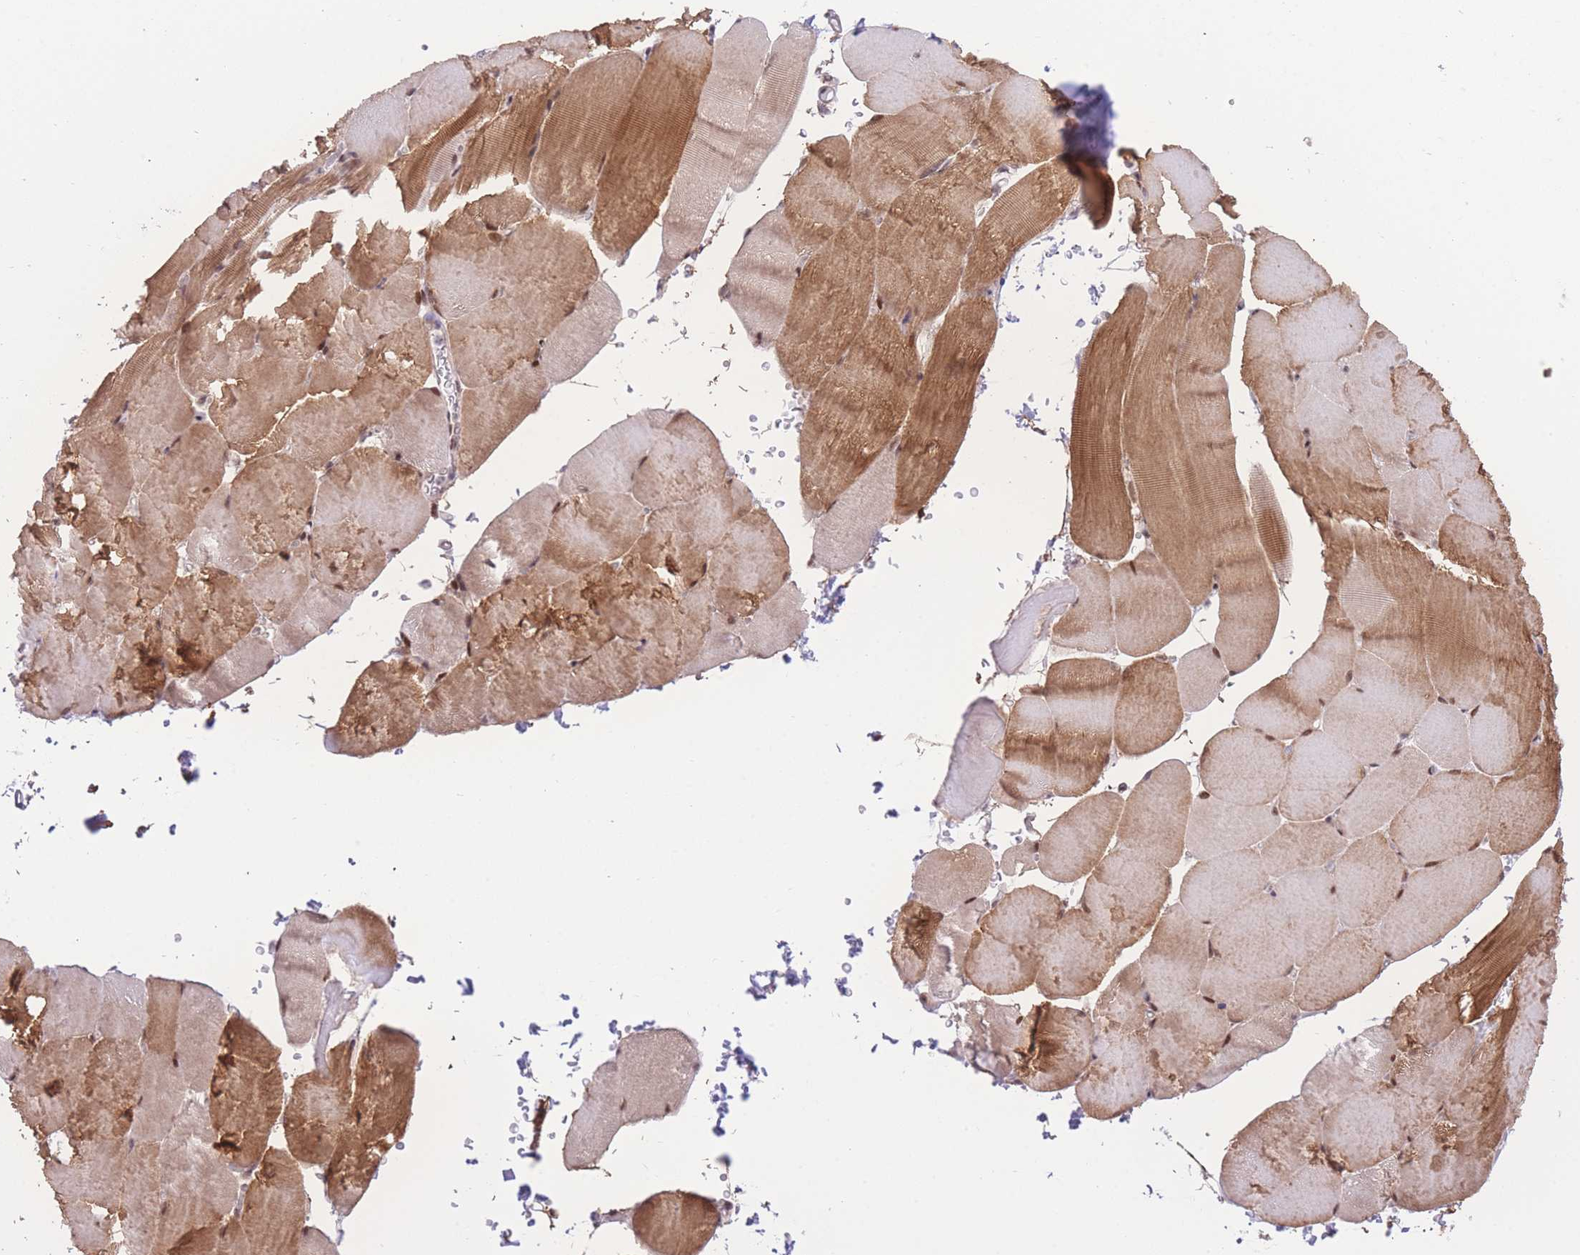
{"staining": {"intensity": "moderate", "quantity": "25%-75%", "location": "cytoplasmic/membranous,nuclear"}, "tissue": "skeletal muscle", "cell_type": "Myocytes", "image_type": "normal", "snomed": [{"axis": "morphology", "description": "Normal tissue, NOS"}, {"axis": "topography", "description": "Skeletal muscle"}, {"axis": "topography", "description": "Parathyroid gland"}], "caption": "This image demonstrates IHC staining of normal skeletal muscle, with medium moderate cytoplasmic/membranous,nuclear staining in about 25%-75% of myocytes.", "gene": "PCIF1", "patient": {"sex": "female", "age": 37}}